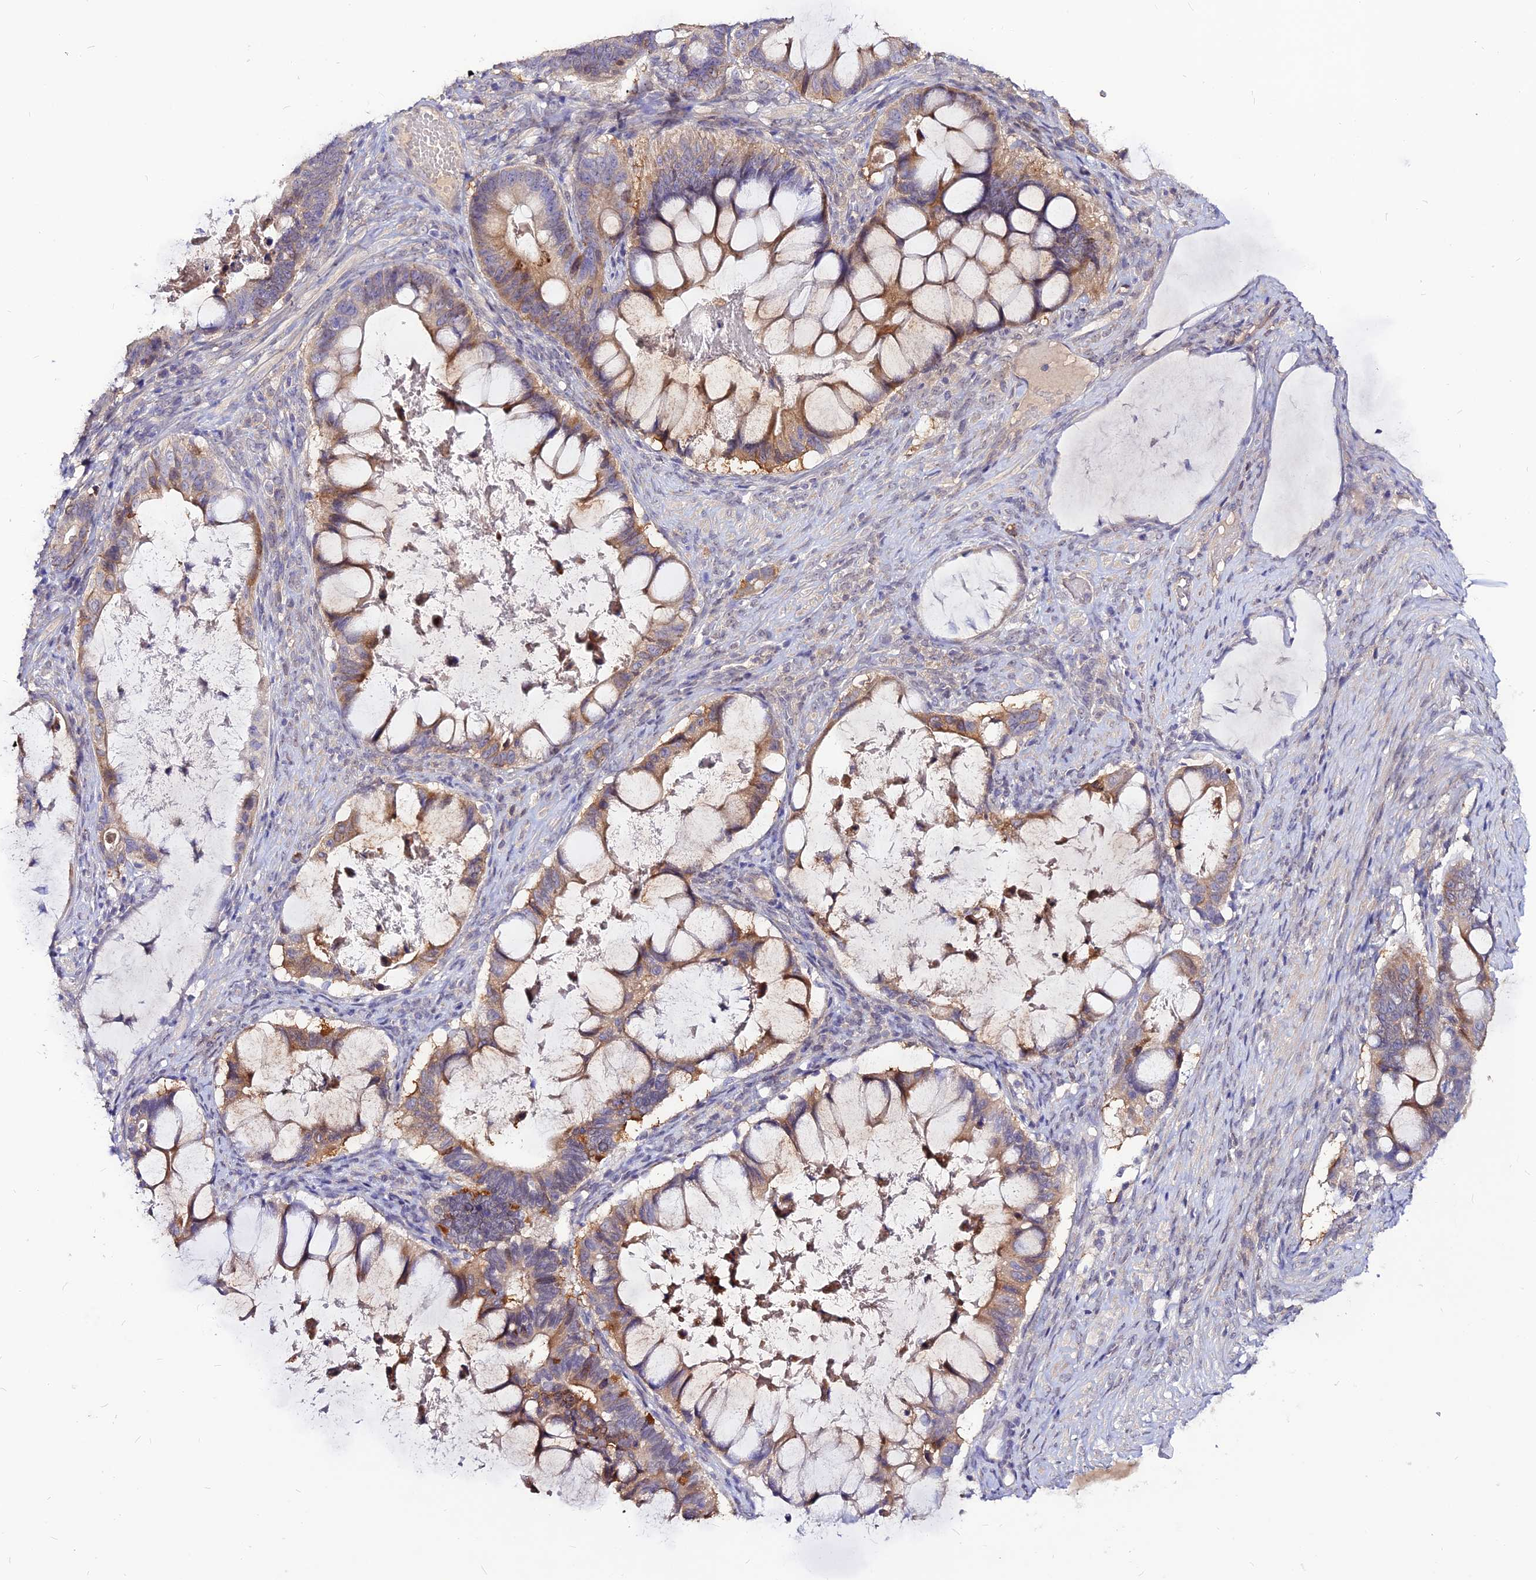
{"staining": {"intensity": "moderate", "quantity": "25%-75%", "location": "cytoplasmic/membranous"}, "tissue": "ovarian cancer", "cell_type": "Tumor cells", "image_type": "cancer", "snomed": [{"axis": "morphology", "description": "Cystadenocarcinoma, mucinous, NOS"}, {"axis": "topography", "description": "Ovary"}], "caption": "Ovarian cancer tissue shows moderate cytoplasmic/membranous staining in approximately 25%-75% of tumor cells", "gene": "CZIB", "patient": {"sex": "female", "age": 61}}